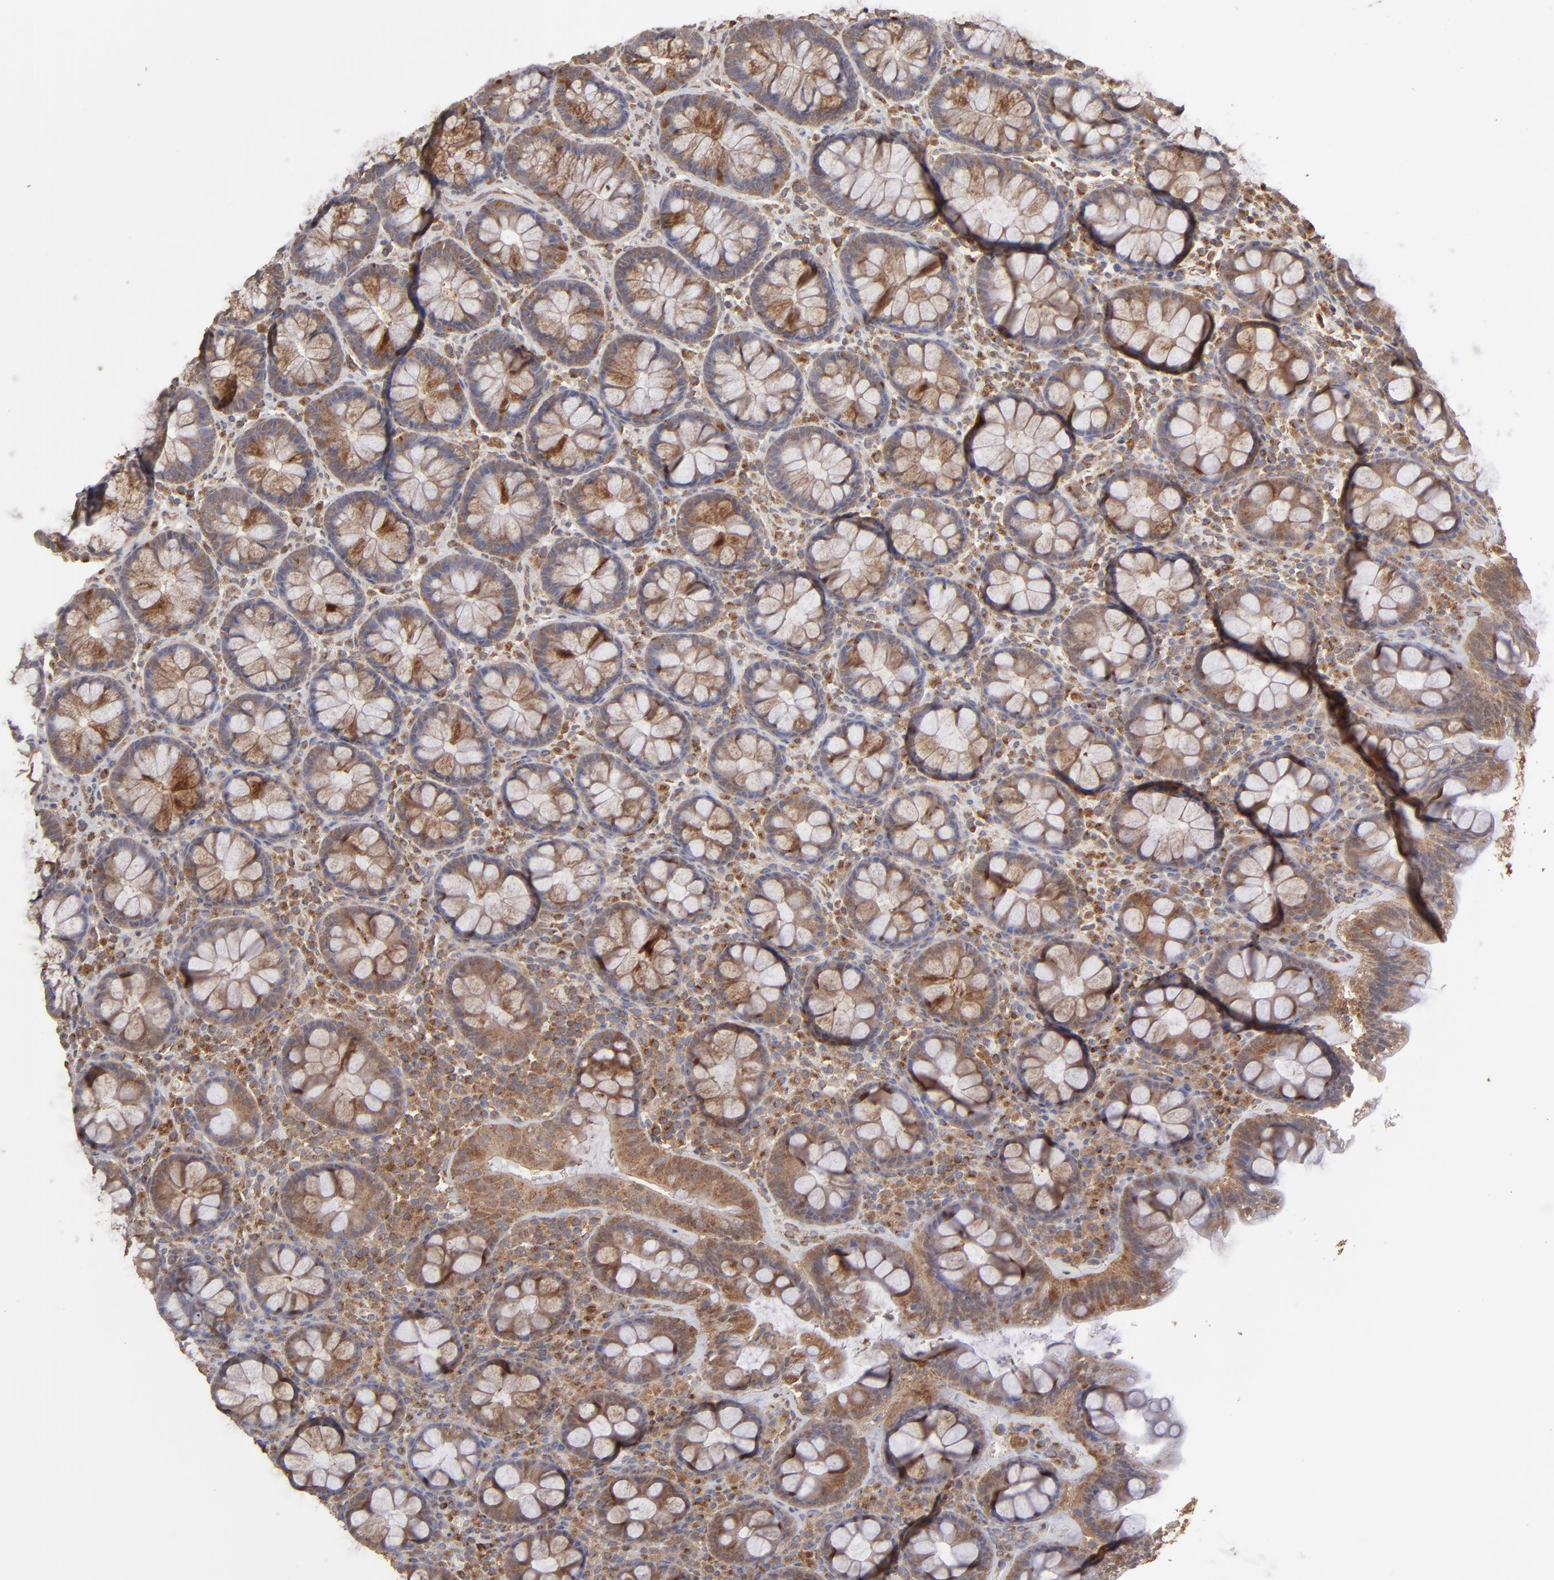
{"staining": {"intensity": "moderate", "quantity": ">75%", "location": "cytoplasmic/membranous"}, "tissue": "rectum", "cell_type": "Glandular cells", "image_type": "normal", "snomed": [{"axis": "morphology", "description": "Normal tissue, NOS"}, {"axis": "topography", "description": "Rectum"}], "caption": "Protein analysis of normal rectum exhibits moderate cytoplasmic/membranous staining in about >75% of glandular cells.", "gene": "MMP2", "patient": {"sex": "male", "age": 92}}